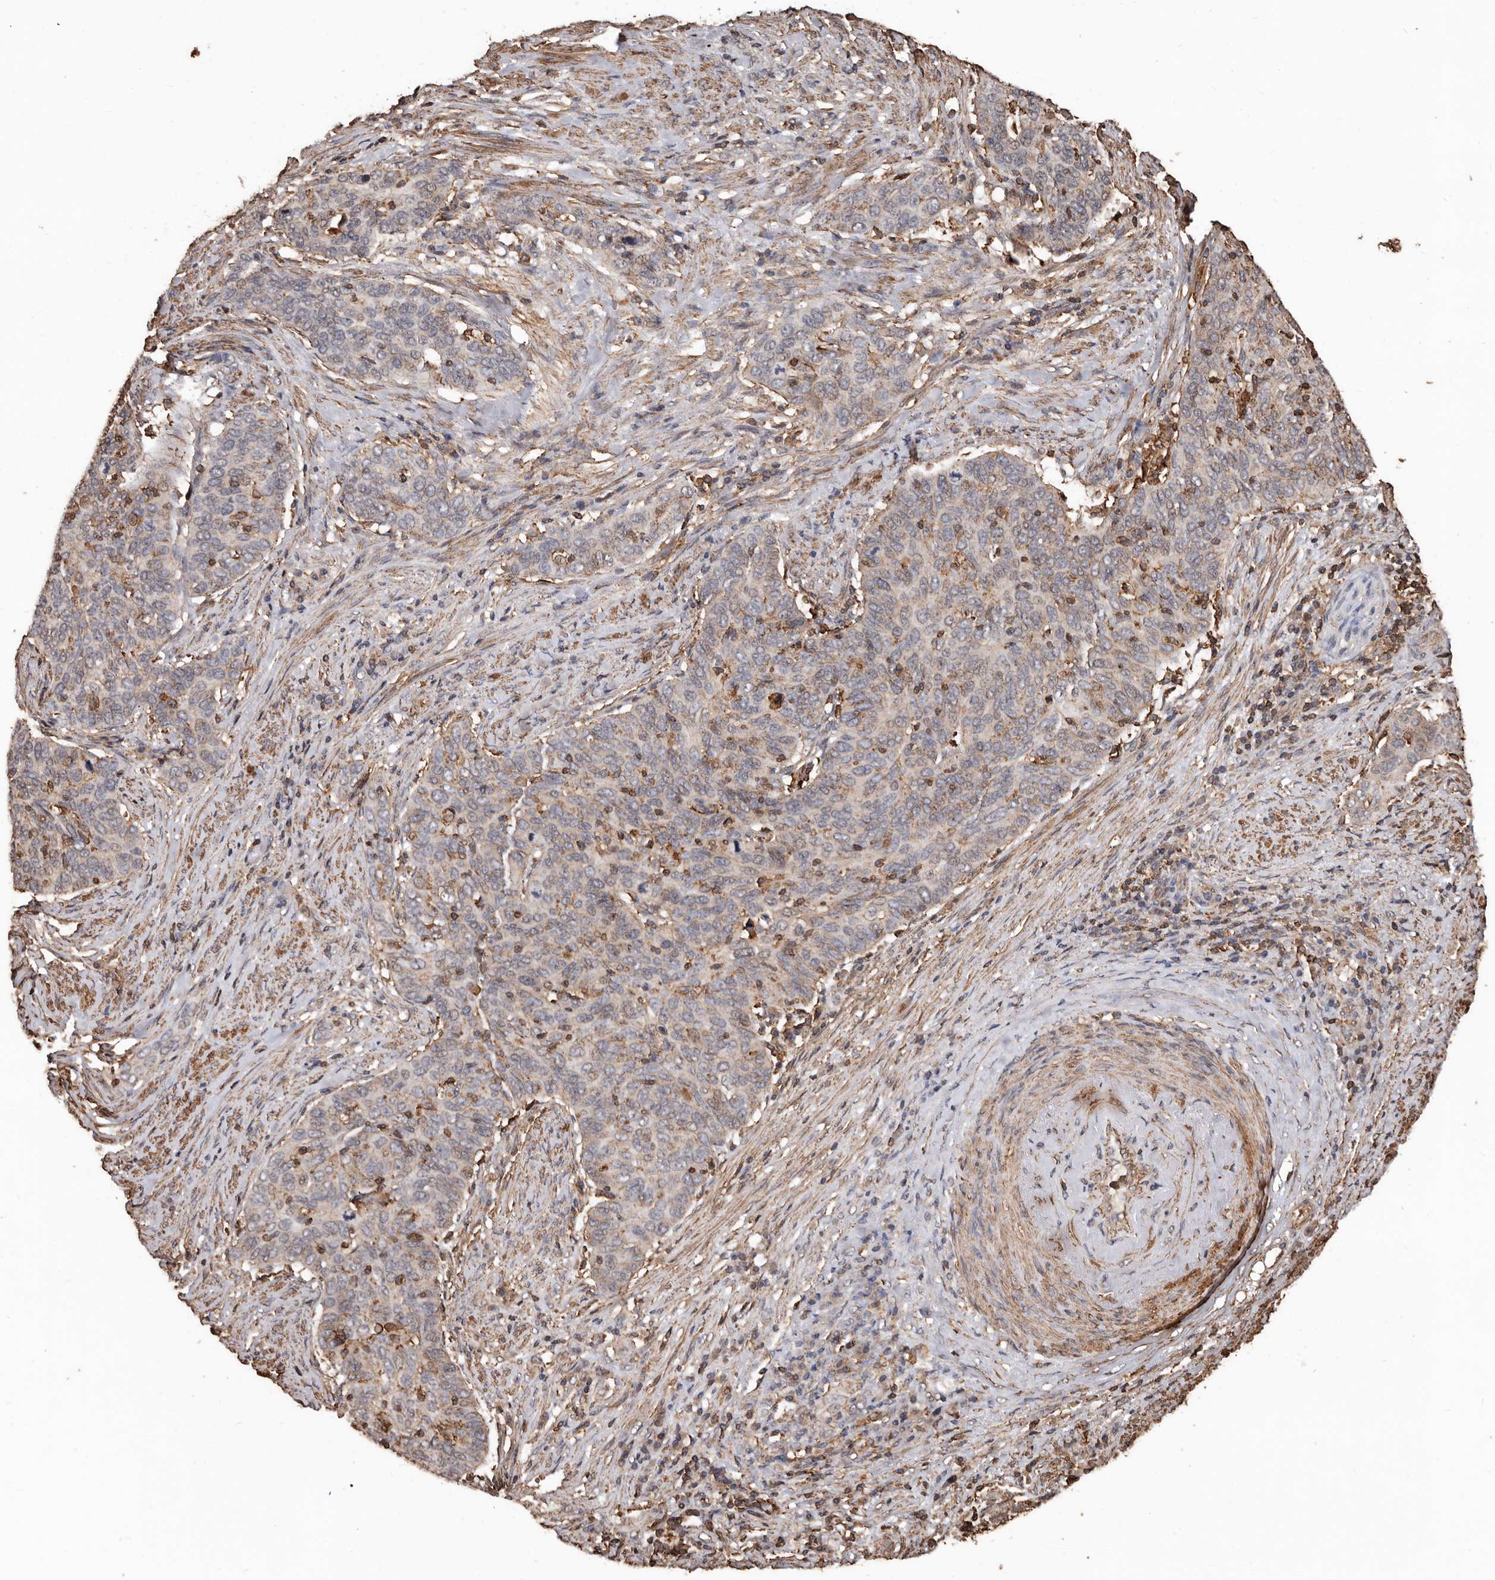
{"staining": {"intensity": "weak", "quantity": "25%-75%", "location": "cytoplasmic/membranous"}, "tissue": "cervical cancer", "cell_type": "Tumor cells", "image_type": "cancer", "snomed": [{"axis": "morphology", "description": "Squamous cell carcinoma, NOS"}, {"axis": "topography", "description": "Cervix"}], "caption": "The image displays staining of squamous cell carcinoma (cervical), revealing weak cytoplasmic/membranous protein expression (brown color) within tumor cells. (Stains: DAB (3,3'-diaminobenzidine) in brown, nuclei in blue, Microscopy: brightfield microscopy at high magnification).", "gene": "GSK3A", "patient": {"sex": "female", "age": 60}}